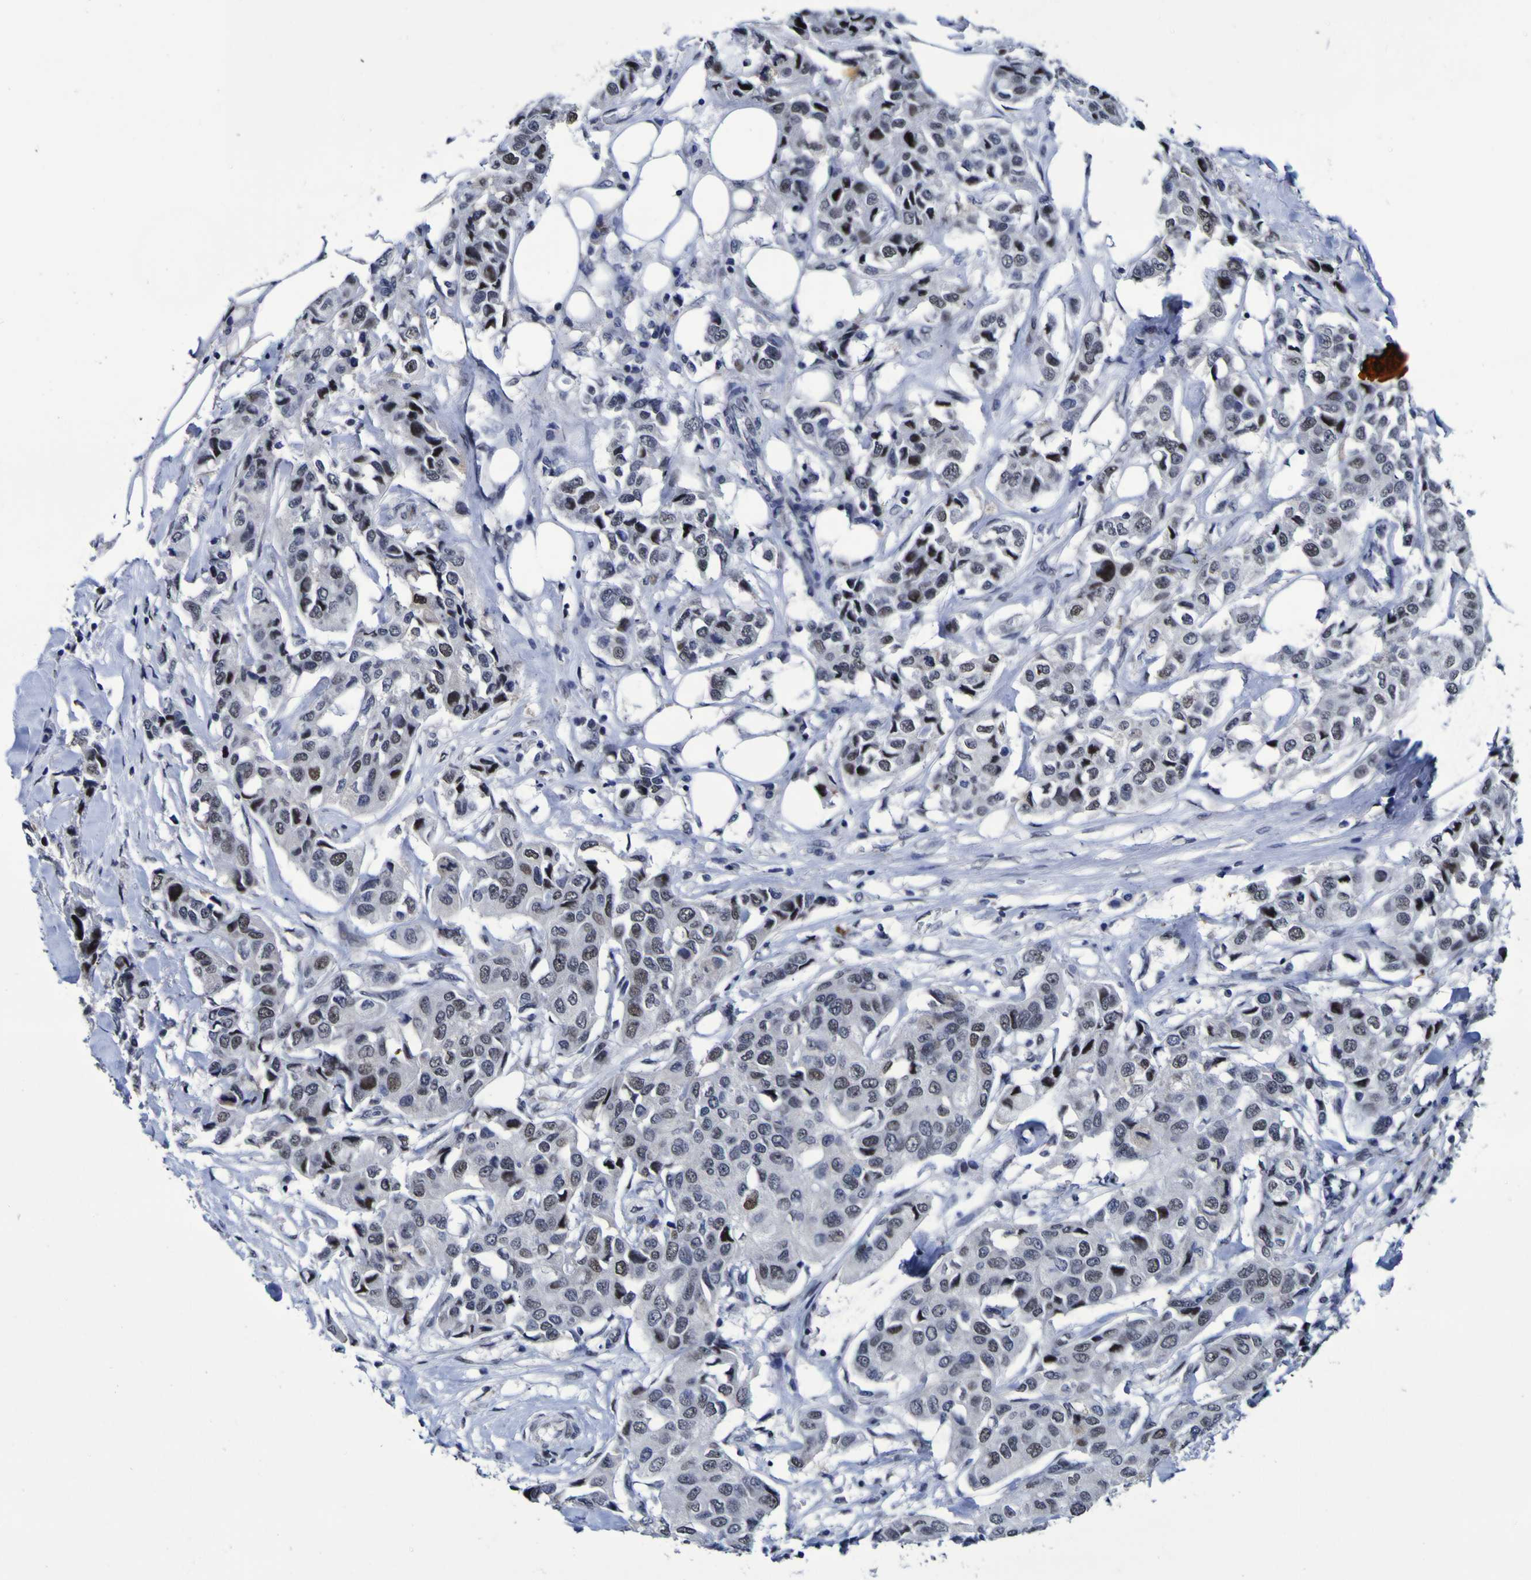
{"staining": {"intensity": "strong", "quantity": "<25%", "location": "nuclear"}, "tissue": "breast cancer", "cell_type": "Tumor cells", "image_type": "cancer", "snomed": [{"axis": "morphology", "description": "Duct carcinoma"}, {"axis": "topography", "description": "Breast"}], "caption": "Immunohistochemical staining of human breast invasive ductal carcinoma shows medium levels of strong nuclear staining in approximately <25% of tumor cells. (brown staining indicates protein expression, while blue staining denotes nuclei).", "gene": "MBD3", "patient": {"sex": "female", "age": 80}}